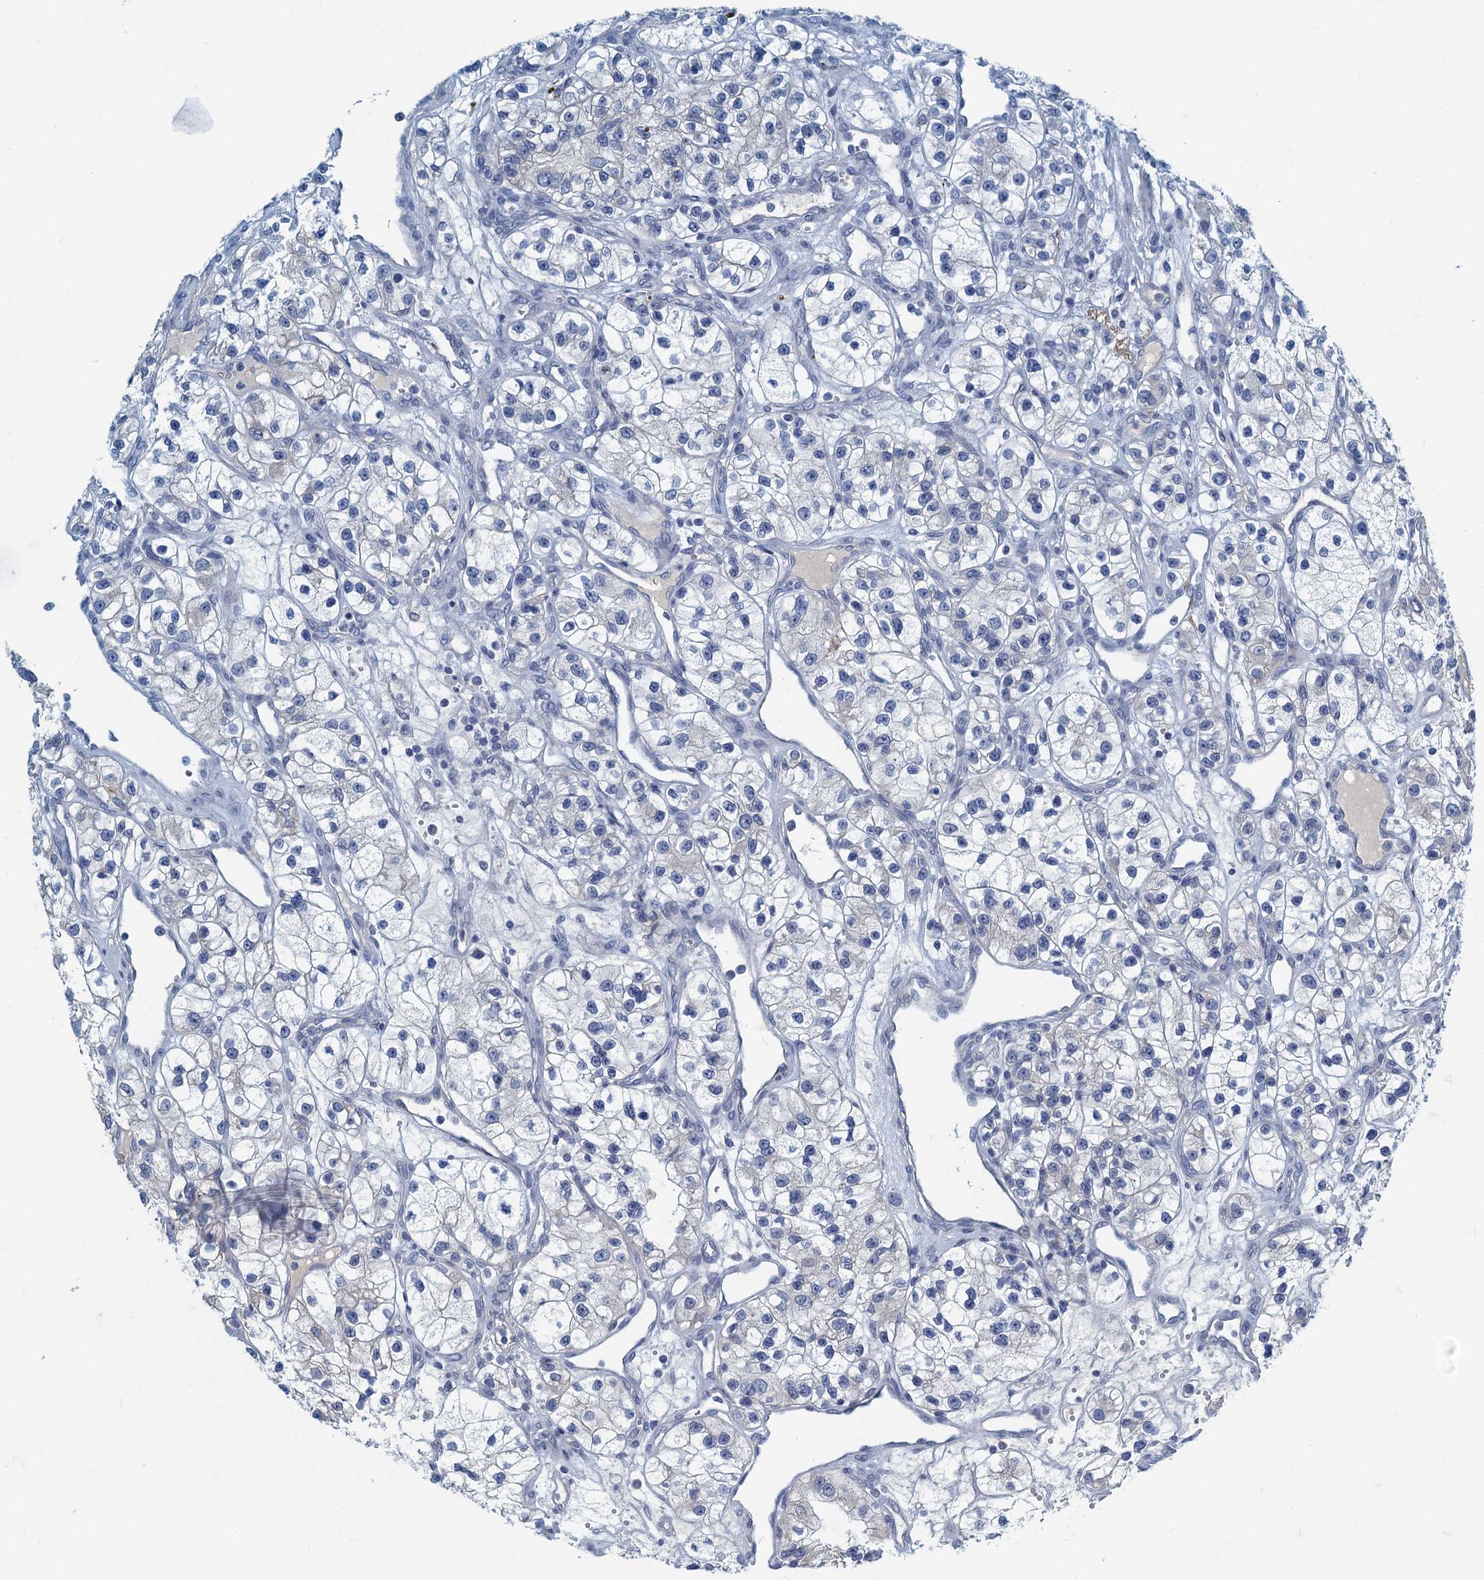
{"staining": {"intensity": "negative", "quantity": "none", "location": "none"}, "tissue": "renal cancer", "cell_type": "Tumor cells", "image_type": "cancer", "snomed": [{"axis": "morphology", "description": "Adenocarcinoma, NOS"}, {"axis": "topography", "description": "Kidney"}], "caption": "IHC micrograph of adenocarcinoma (renal) stained for a protein (brown), which reveals no expression in tumor cells.", "gene": "C10orf88", "patient": {"sex": "female", "age": 57}}